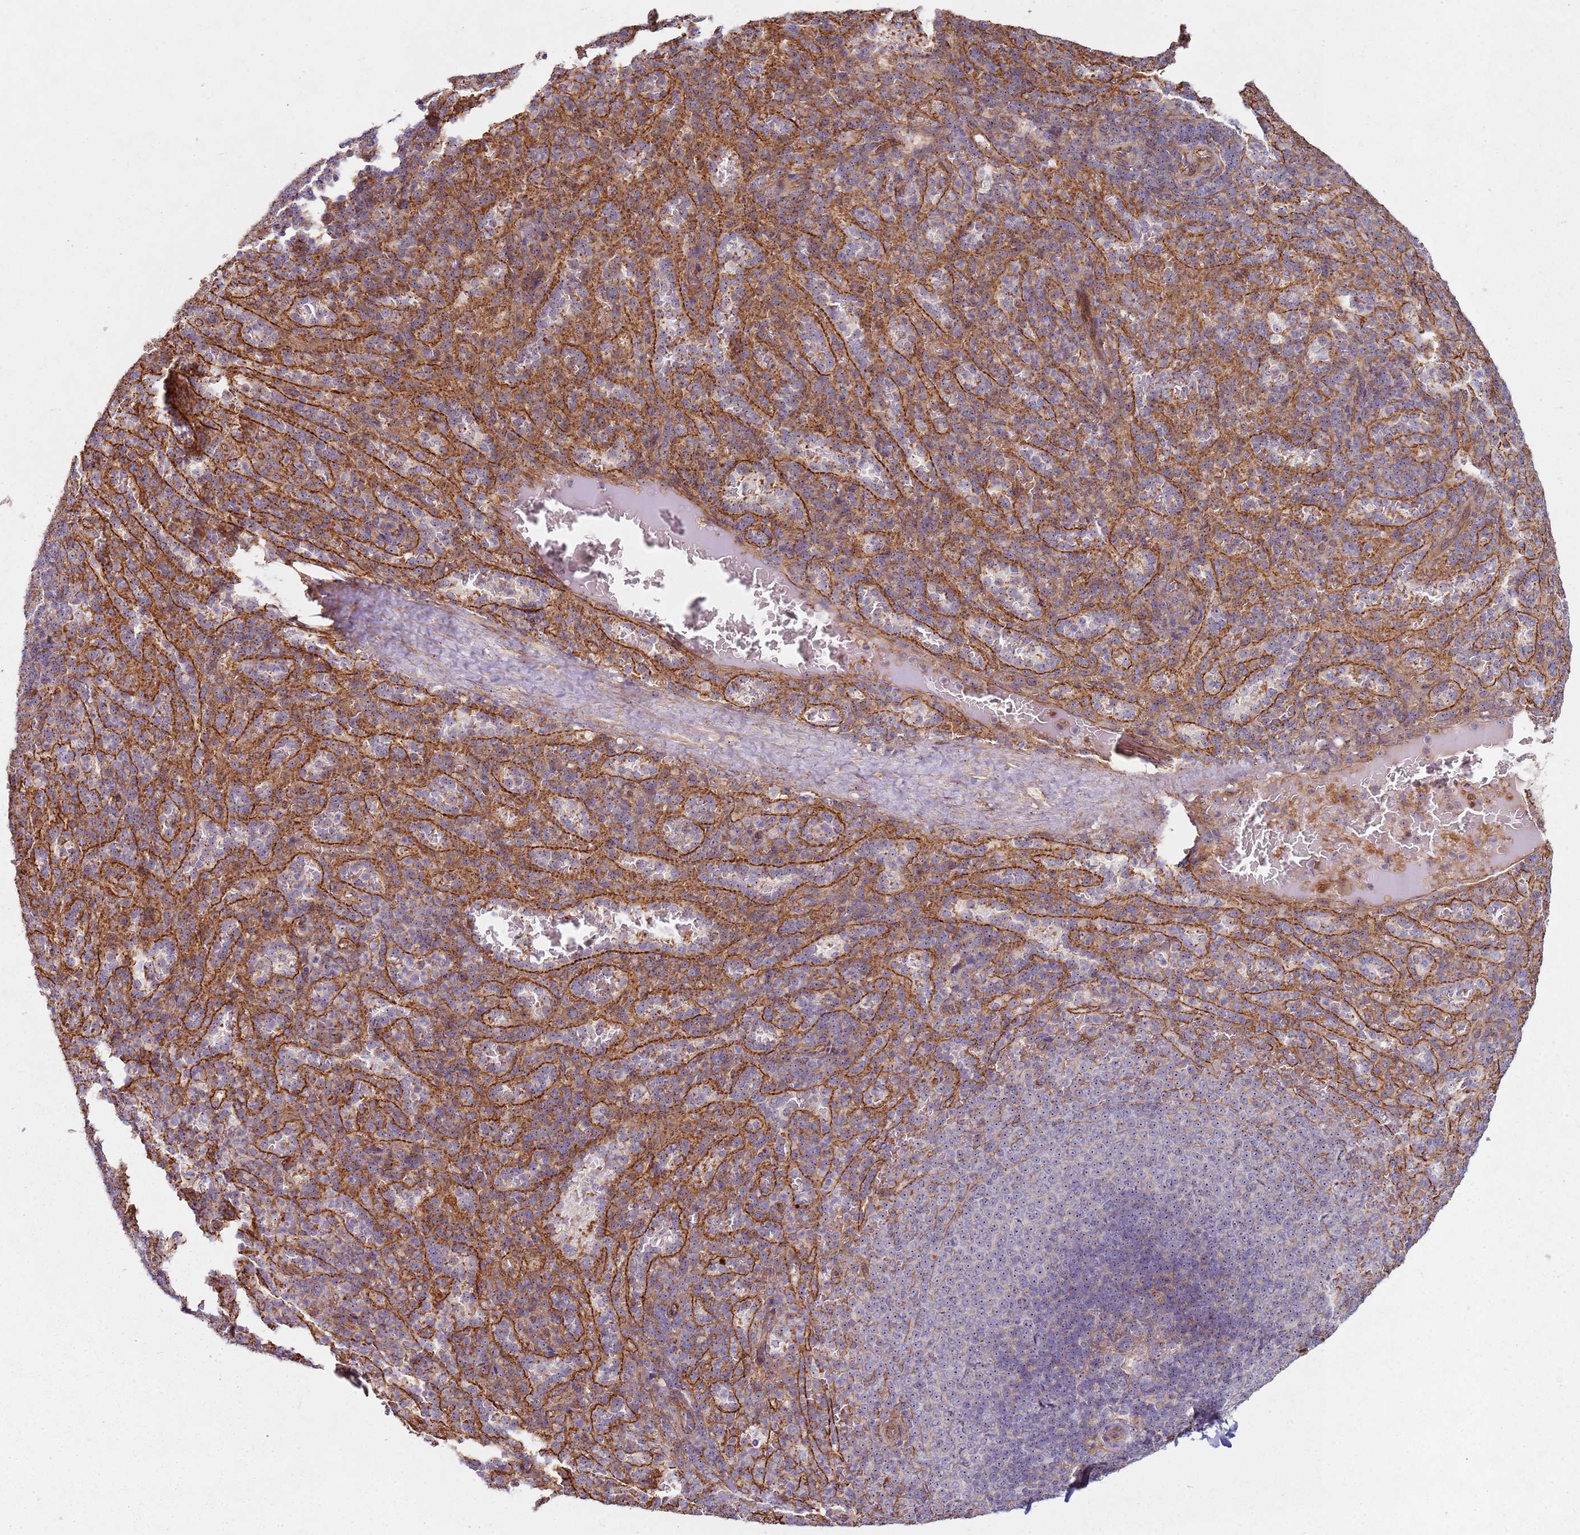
{"staining": {"intensity": "moderate", "quantity": "25%-75%", "location": "cytoplasmic/membranous"}, "tissue": "spleen", "cell_type": "Cells in red pulp", "image_type": "normal", "snomed": [{"axis": "morphology", "description": "Normal tissue, NOS"}, {"axis": "topography", "description": "Spleen"}], "caption": "Cells in red pulp exhibit medium levels of moderate cytoplasmic/membranous positivity in approximately 25%-75% of cells in unremarkable human spleen.", "gene": "C2CD4B", "patient": {"sex": "female", "age": 21}}